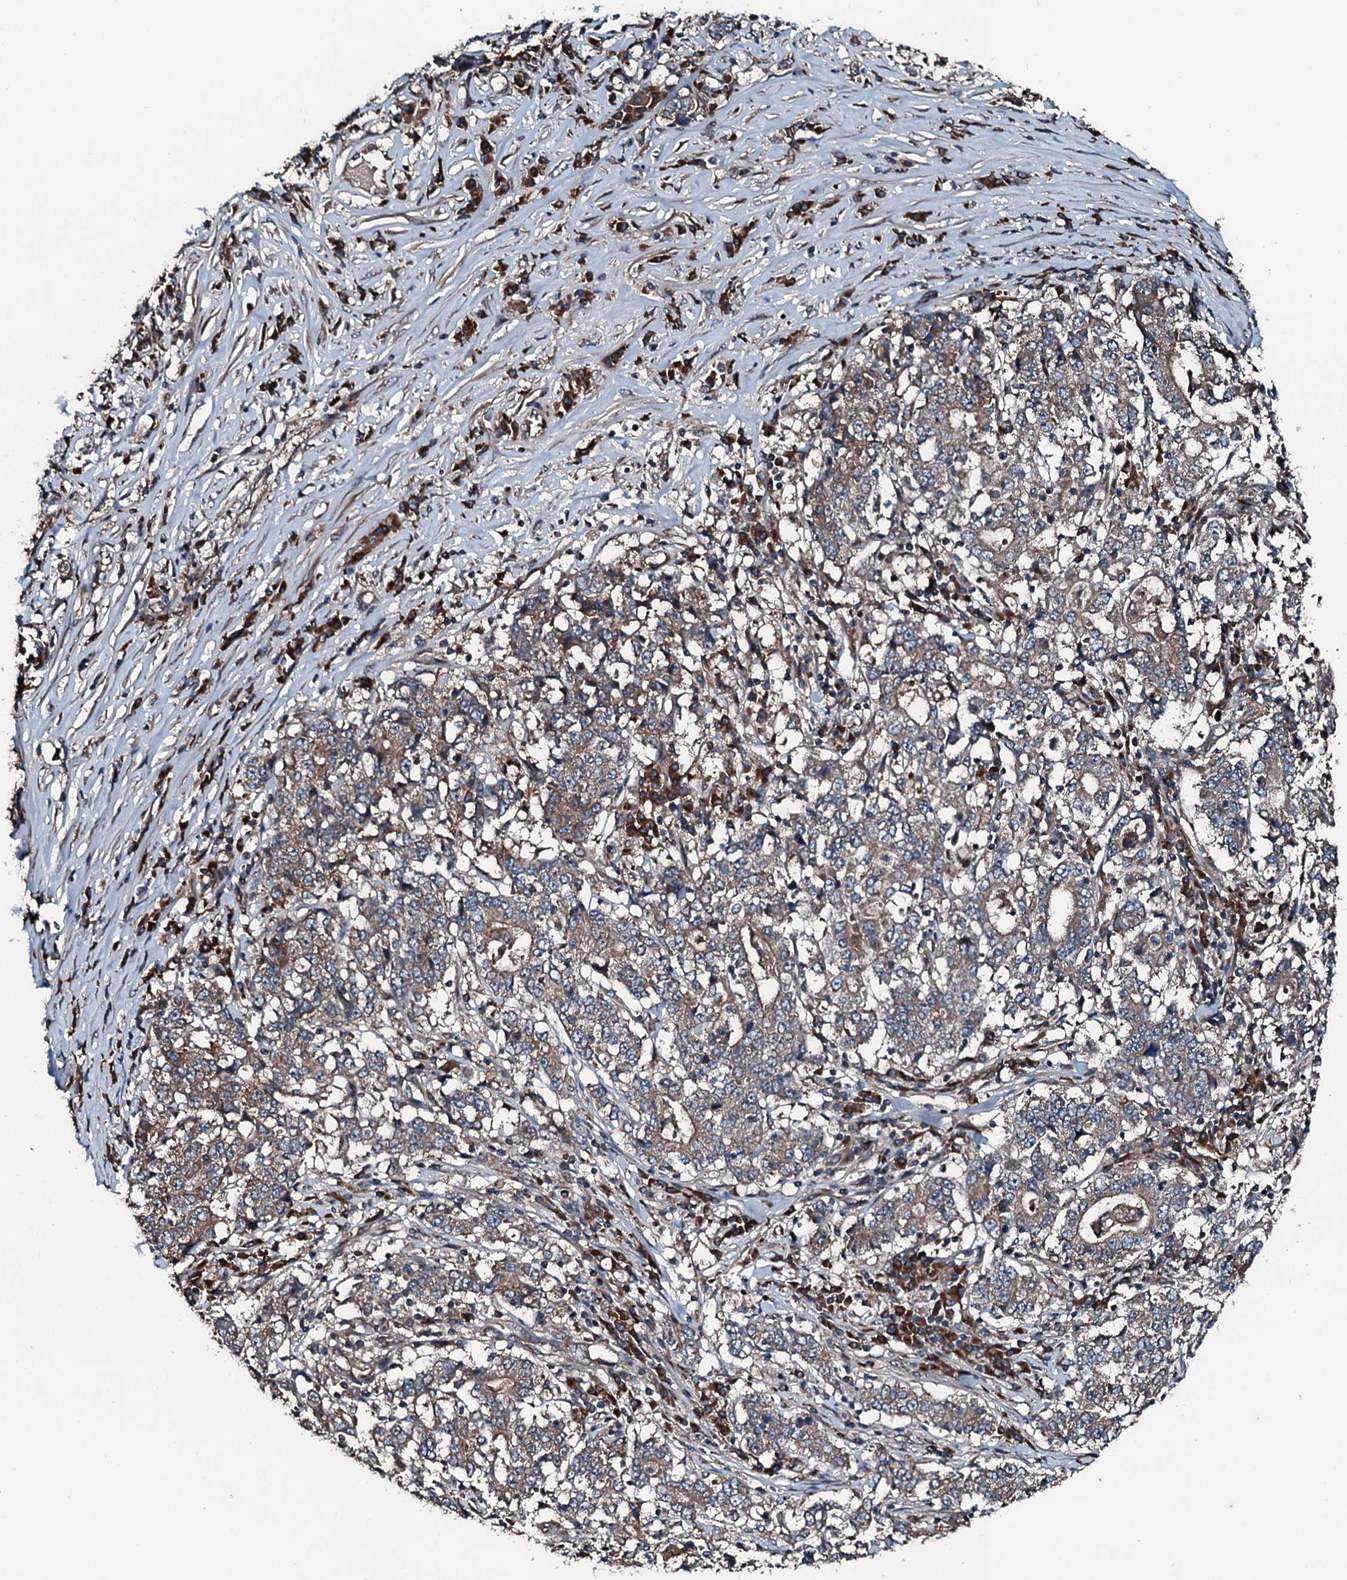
{"staining": {"intensity": "moderate", "quantity": ">75%", "location": "cytoplasmic/membranous"}, "tissue": "stomach cancer", "cell_type": "Tumor cells", "image_type": "cancer", "snomed": [{"axis": "morphology", "description": "Adenocarcinoma, NOS"}, {"axis": "topography", "description": "Stomach"}], "caption": "Immunohistochemical staining of human stomach cancer displays moderate cytoplasmic/membranous protein staining in approximately >75% of tumor cells.", "gene": "AARS1", "patient": {"sex": "male", "age": 59}}